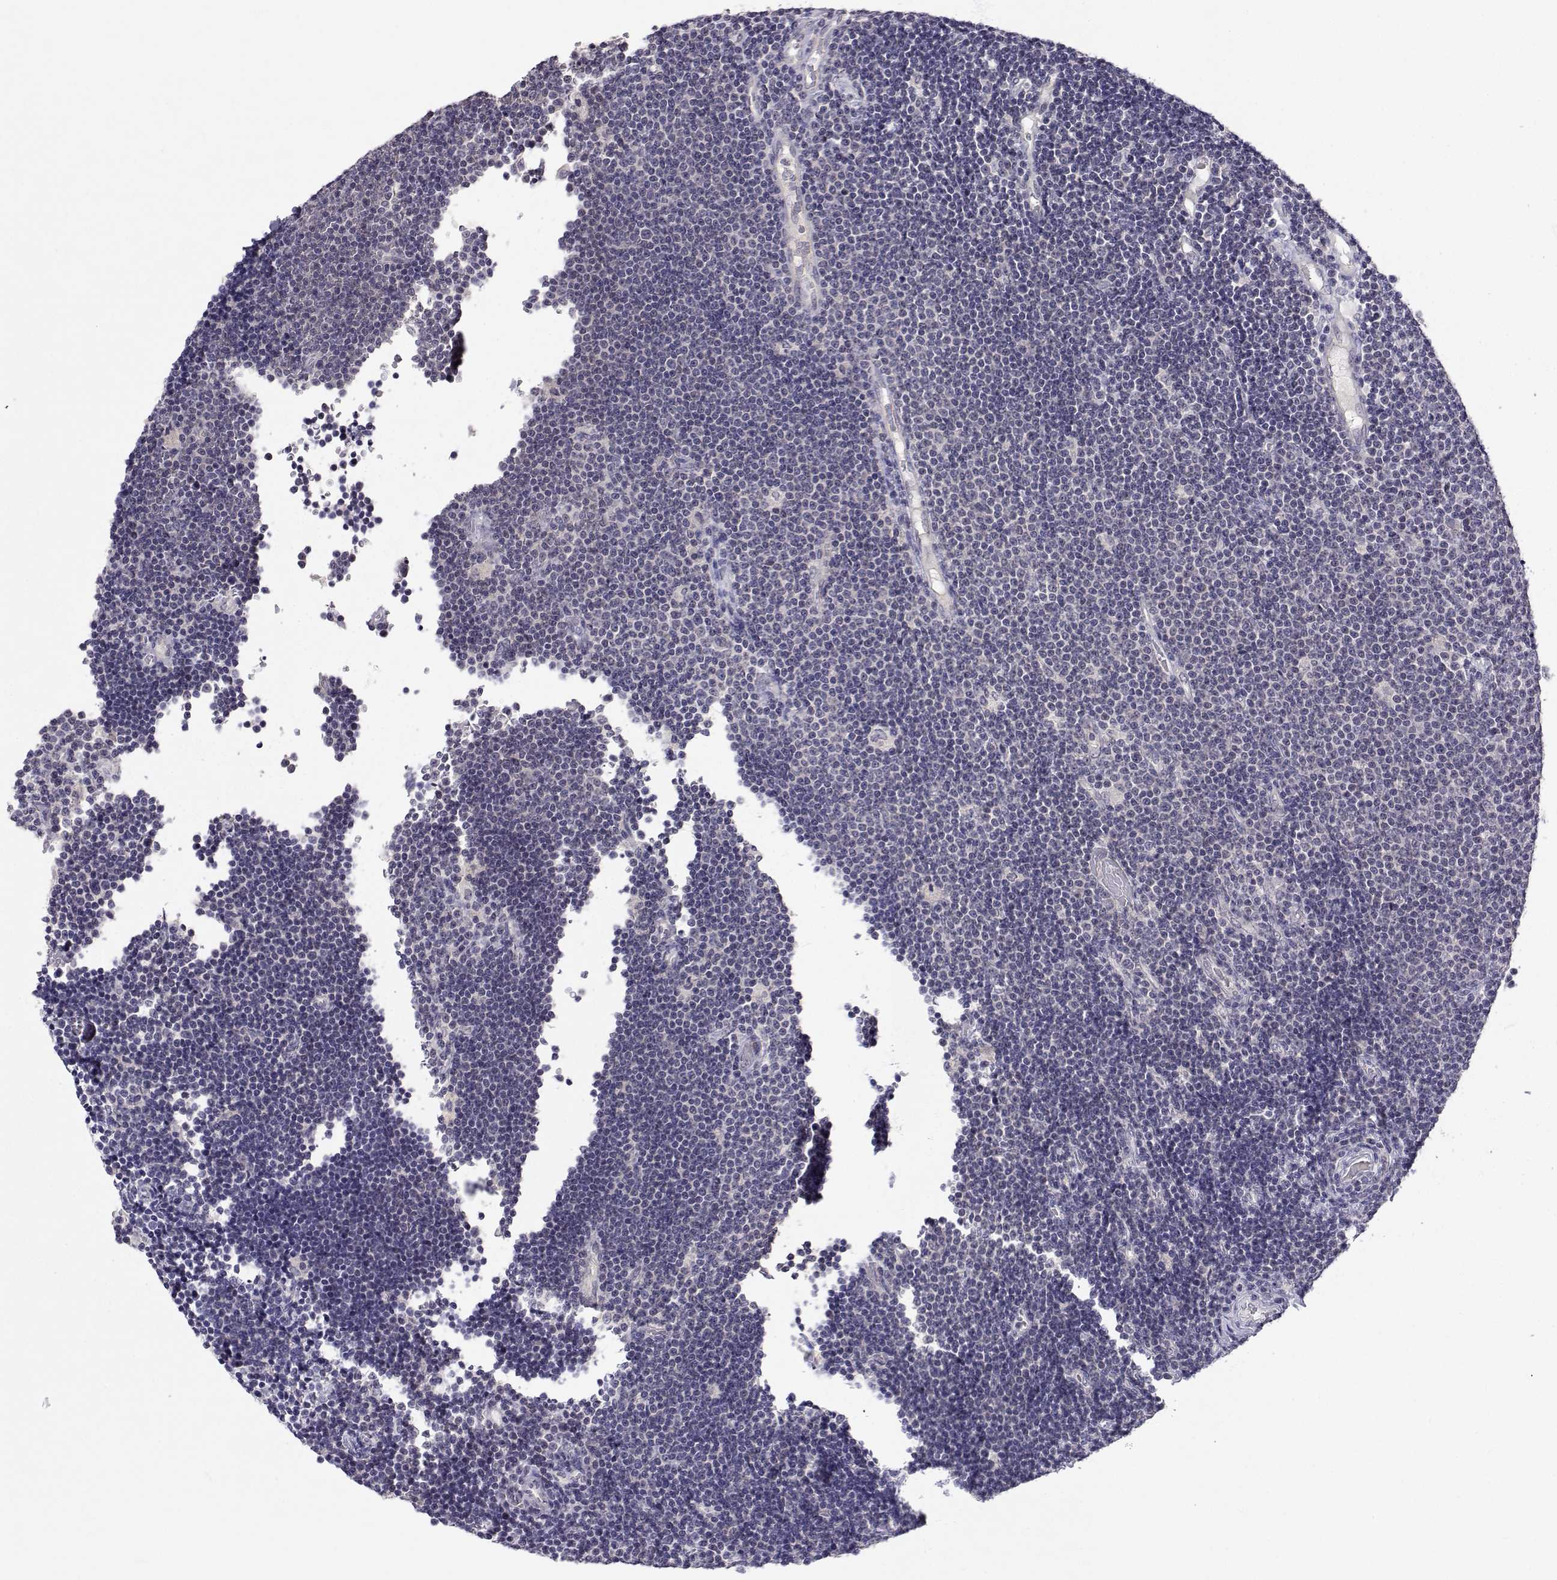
{"staining": {"intensity": "negative", "quantity": "none", "location": "none"}, "tissue": "lymphoma", "cell_type": "Tumor cells", "image_type": "cancer", "snomed": [{"axis": "morphology", "description": "Malignant lymphoma, non-Hodgkin's type, Low grade"}, {"axis": "topography", "description": "Brain"}], "caption": "This is an immunohistochemistry histopathology image of malignant lymphoma, non-Hodgkin's type (low-grade). There is no positivity in tumor cells.", "gene": "SLC6A3", "patient": {"sex": "female", "age": 66}}